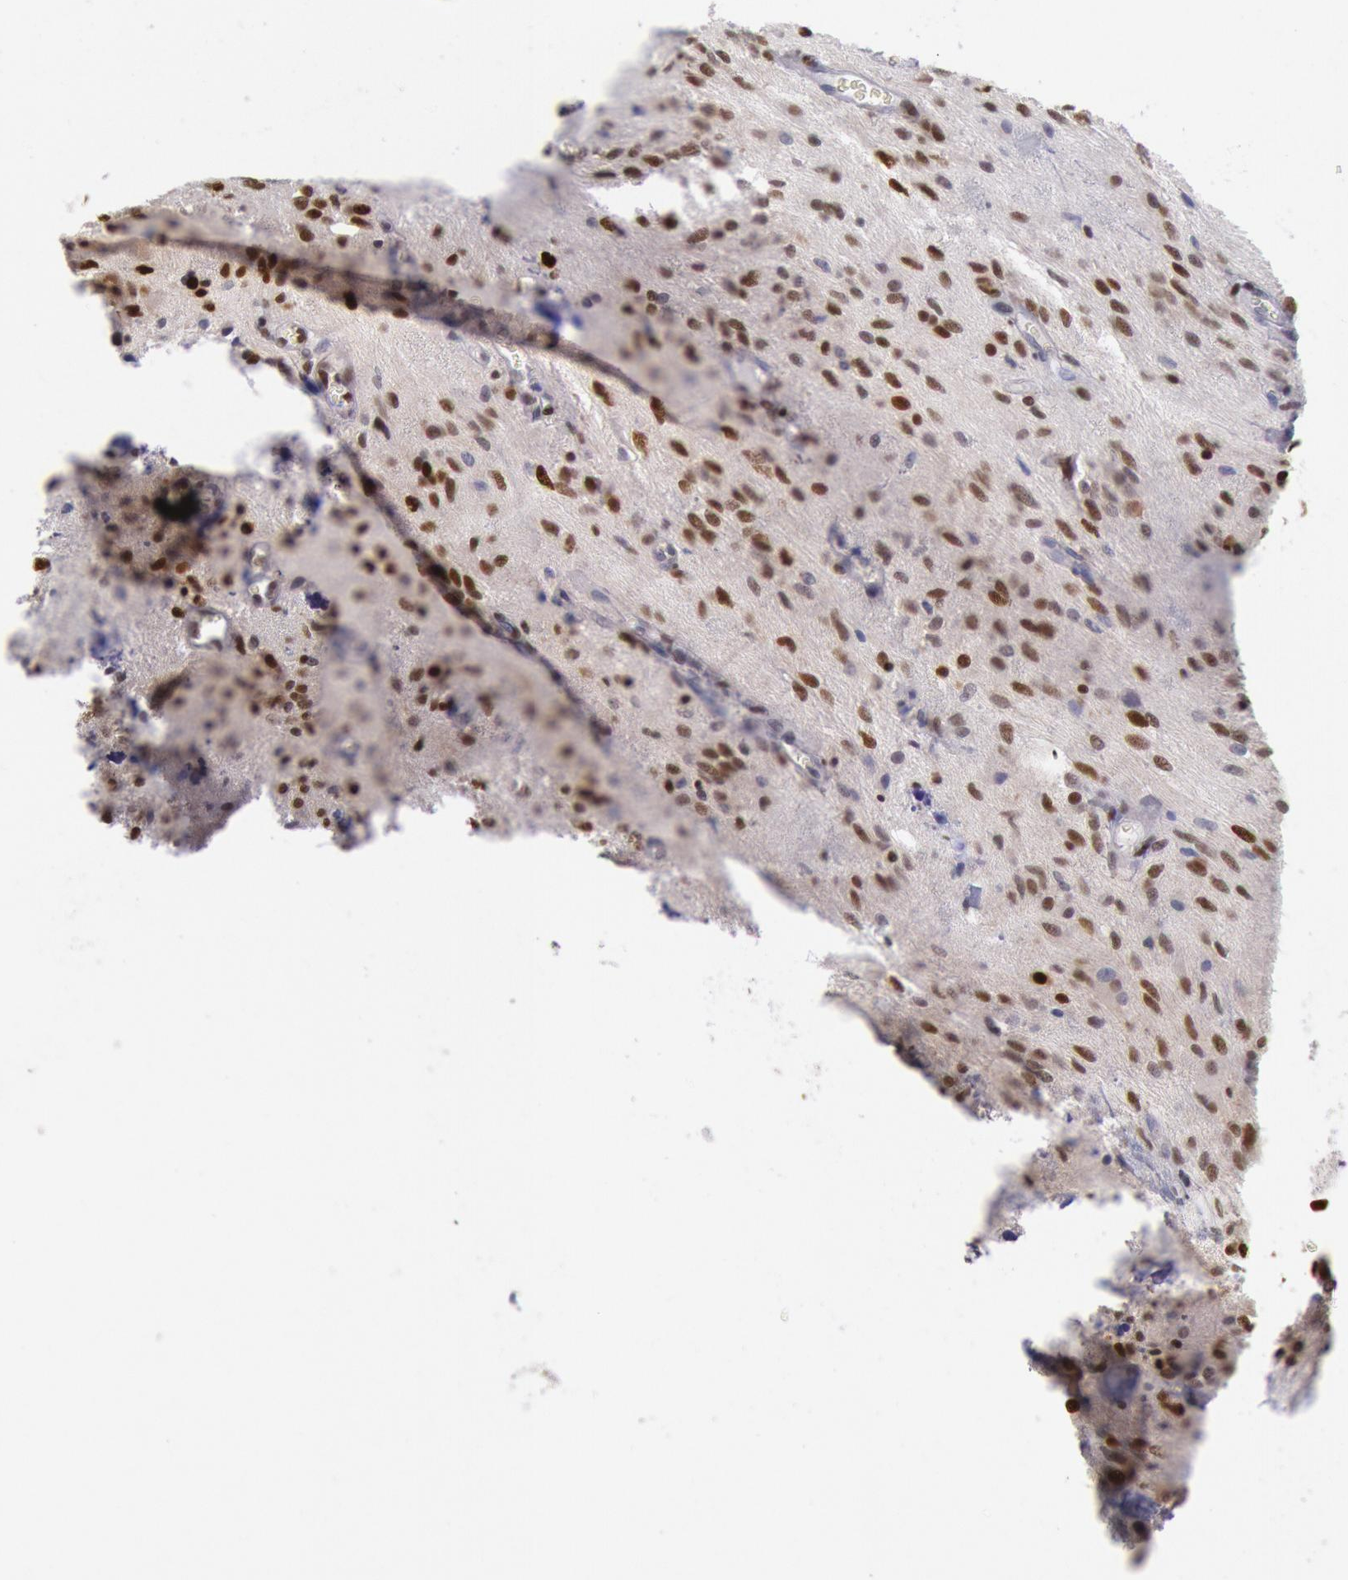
{"staining": {"intensity": "strong", "quantity": ">75%", "location": "nuclear"}, "tissue": "glioma", "cell_type": "Tumor cells", "image_type": "cancer", "snomed": [{"axis": "morphology", "description": "Glioma, malignant, Low grade"}, {"axis": "topography", "description": "Brain"}], "caption": "Immunohistochemical staining of glioma shows strong nuclear protein positivity in about >75% of tumor cells. The staining was performed using DAB (3,3'-diaminobenzidine), with brown indicating positive protein expression. Nuclei are stained blue with hematoxylin.", "gene": "RPS6KA5", "patient": {"sex": "female", "age": 15}}